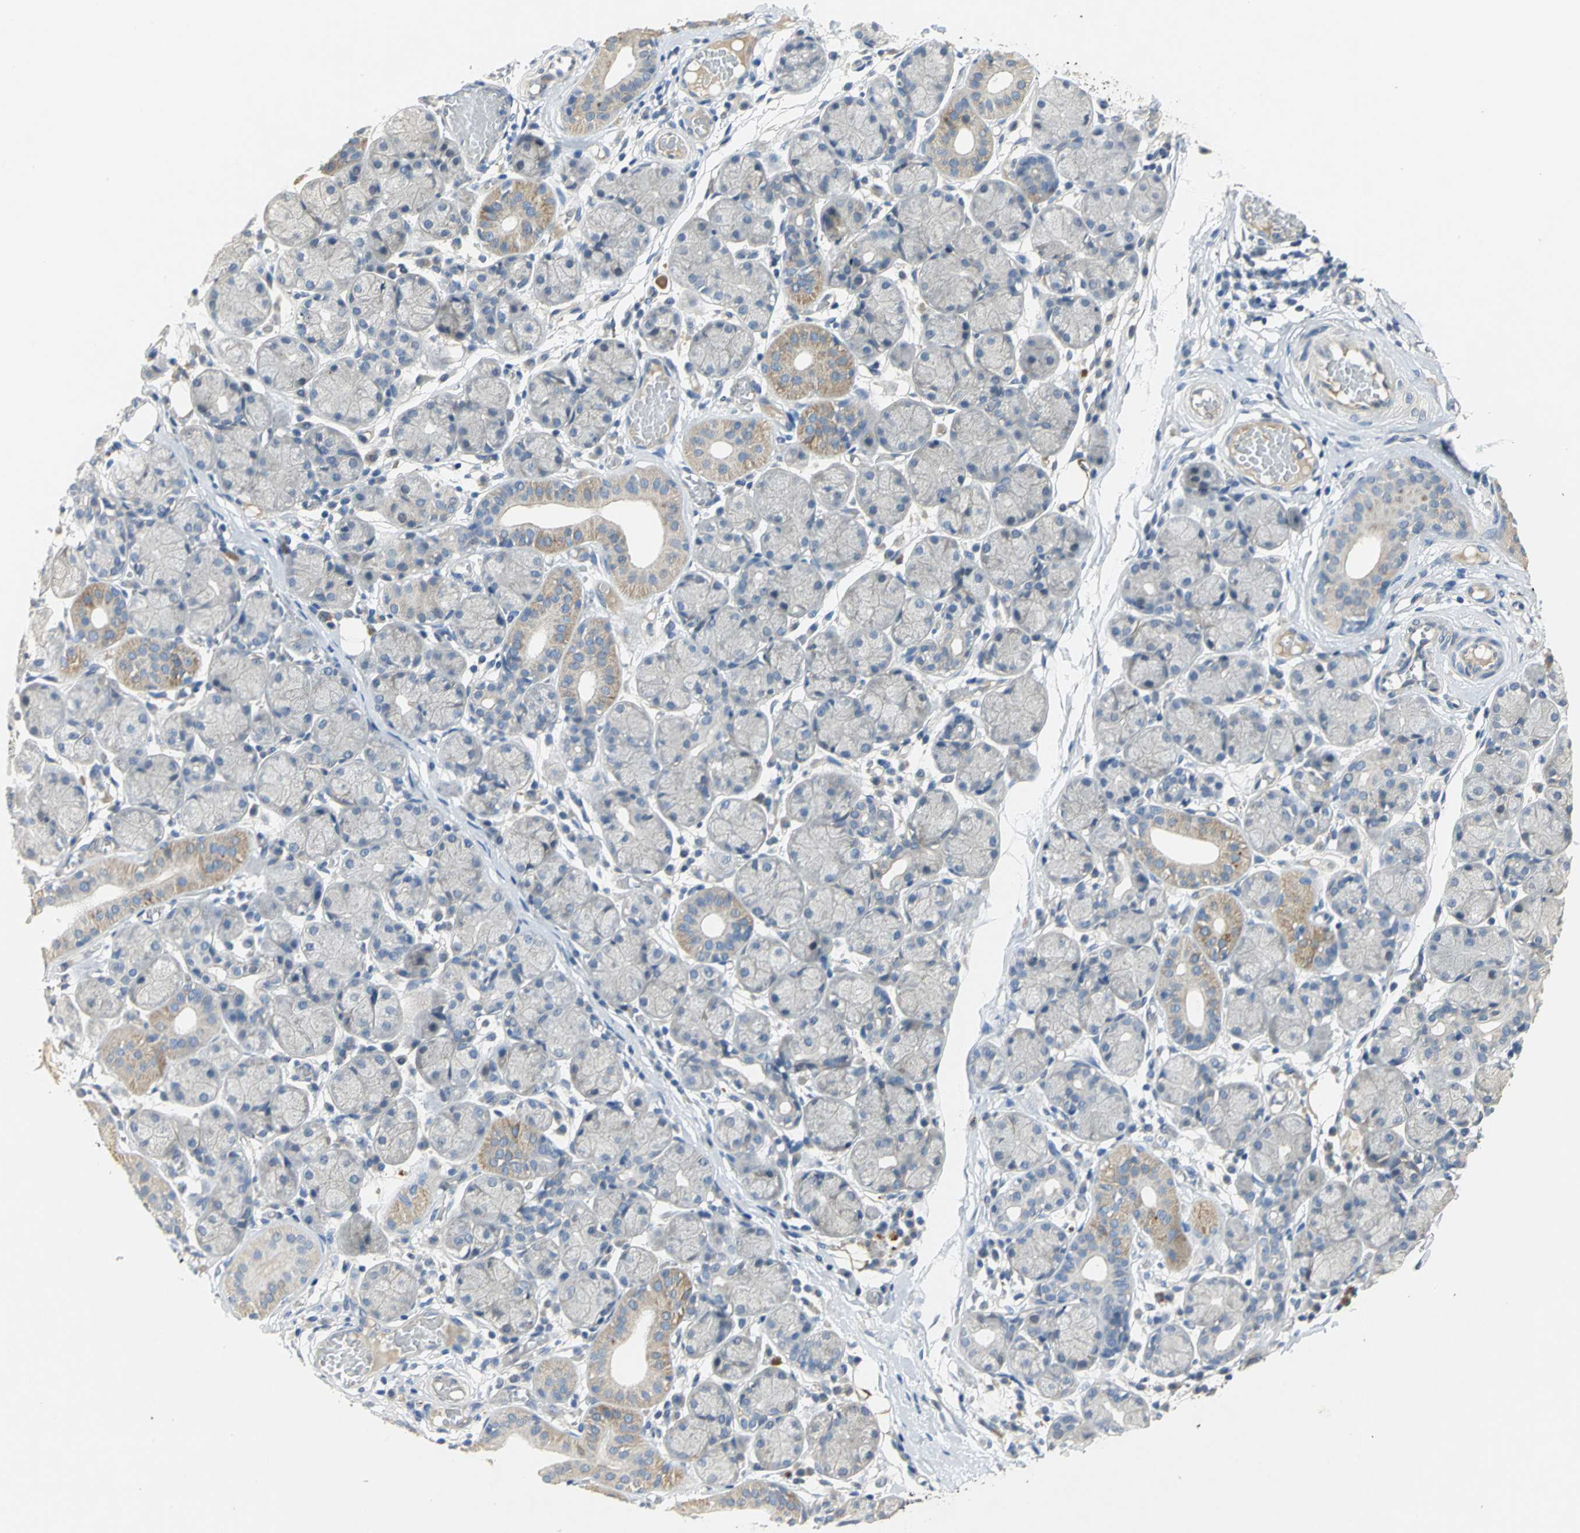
{"staining": {"intensity": "weak", "quantity": "<25%", "location": "cytoplasmic/membranous"}, "tissue": "salivary gland", "cell_type": "Glandular cells", "image_type": "normal", "snomed": [{"axis": "morphology", "description": "Normal tissue, NOS"}, {"axis": "topography", "description": "Salivary gland"}], "caption": "Micrograph shows no significant protein positivity in glandular cells of unremarkable salivary gland. (DAB (3,3'-diaminobenzidine) immunohistochemistry (IHC) with hematoxylin counter stain).", "gene": "IL17RB", "patient": {"sex": "female", "age": 24}}